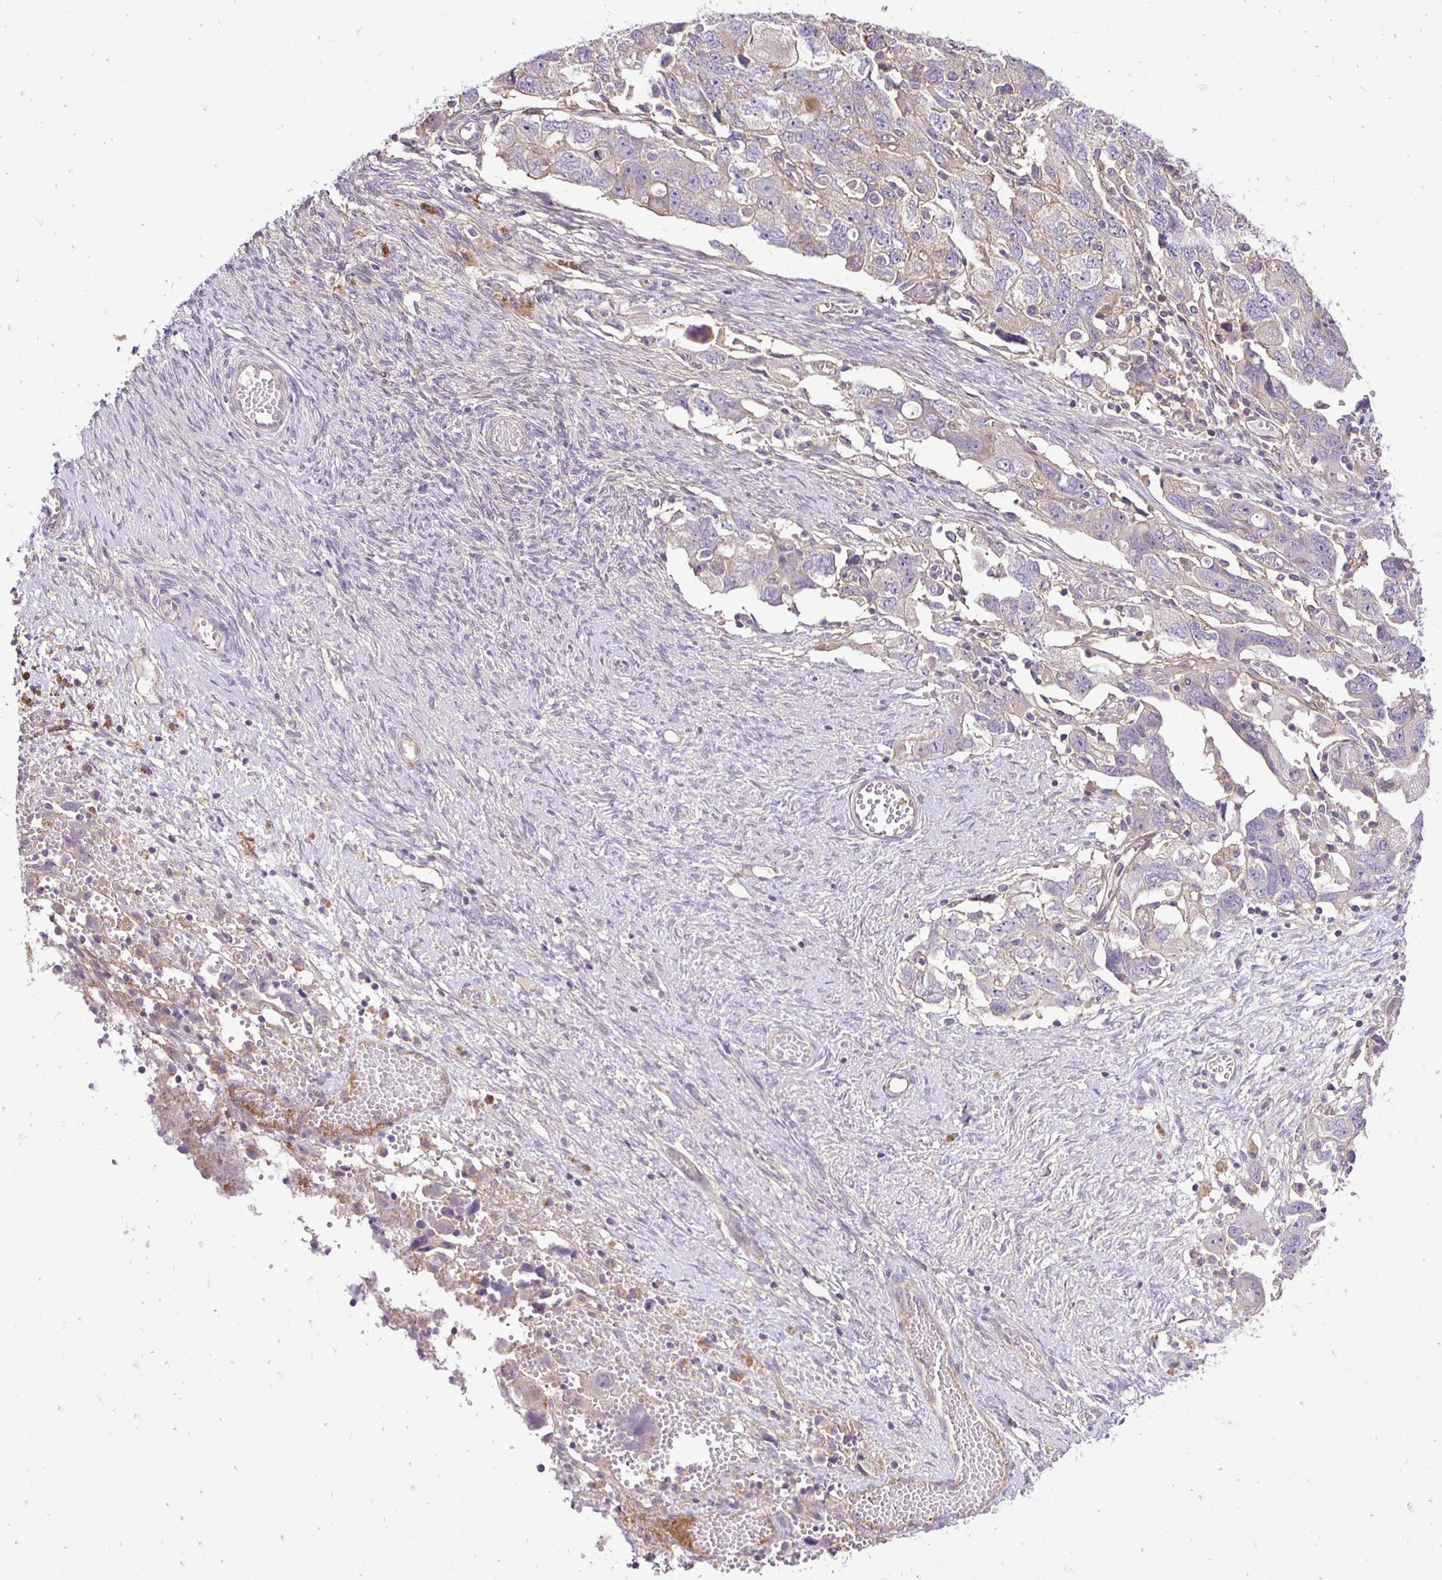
{"staining": {"intensity": "negative", "quantity": "none", "location": "none"}, "tissue": "ovarian cancer", "cell_type": "Tumor cells", "image_type": "cancer", "snomed": [{"axis": "morphology", "description": "Carcinoma, NOS"}, {"axis": "morphology", "description": "Cystadenocarcinoma, serous, NOS"}, {"axis": "topography", "description": "Ovary"}], "caption": "IHC micrograph of ovarian cancer stained for a protein (brown), which reveals no staining in tumor cells.", "gene": "SLC9A1", "patient": {"sex": "female", "age": 69}}